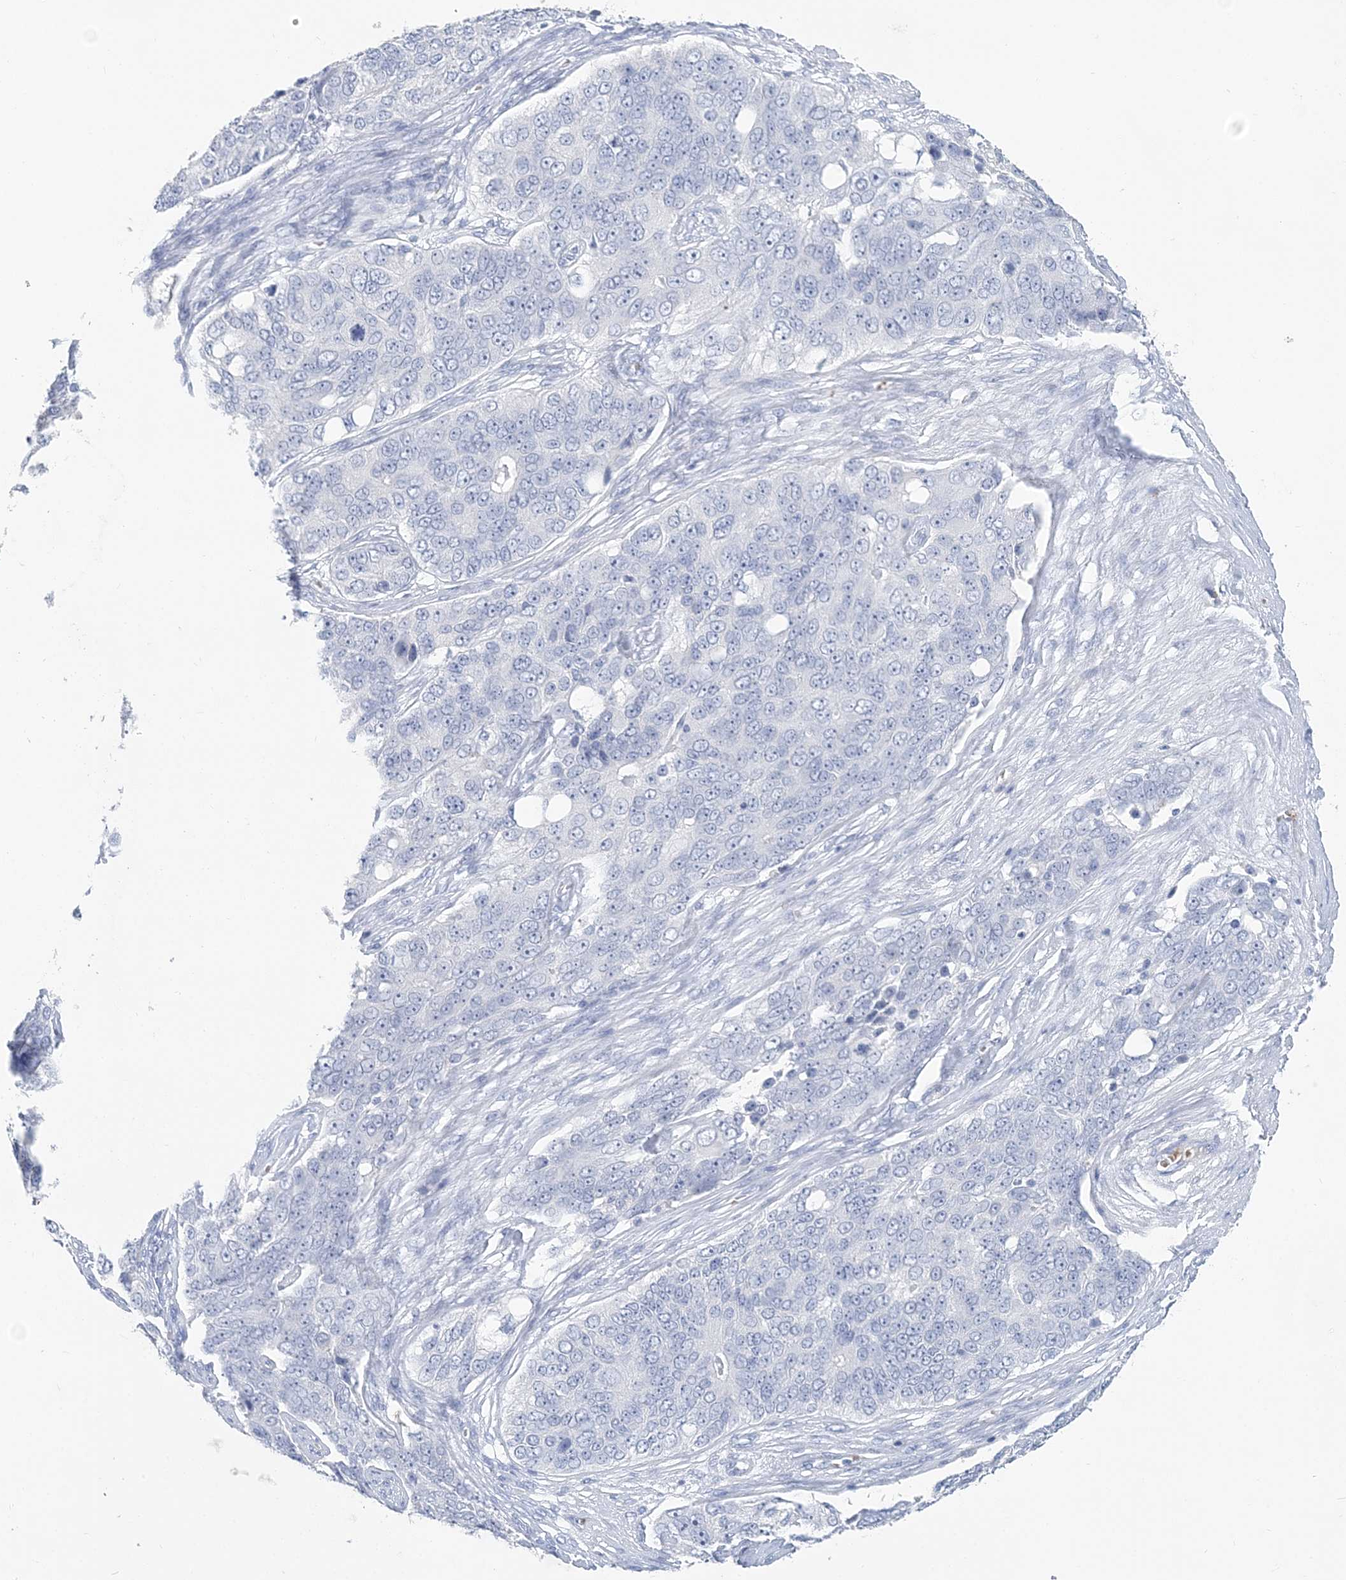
{"staining": {"intensity": "negative", "quantity": "none", "location": "none"}, "tissue": "ovarian cancer", "cell_type": "Tumor cells", "image_type": "cancer", "snomed": [{"axis": "morphology", "description": "Carcinoma, endometroid"}, {"axis": "topography", "description": "Ovary"}], "caption": "Immunohistochemical staining of endometroid carcinoma (ovarian) shows no significant positivity in tumor cells.", "gene": "HBA2", "patient": {"sex": "female", "age": 51}}